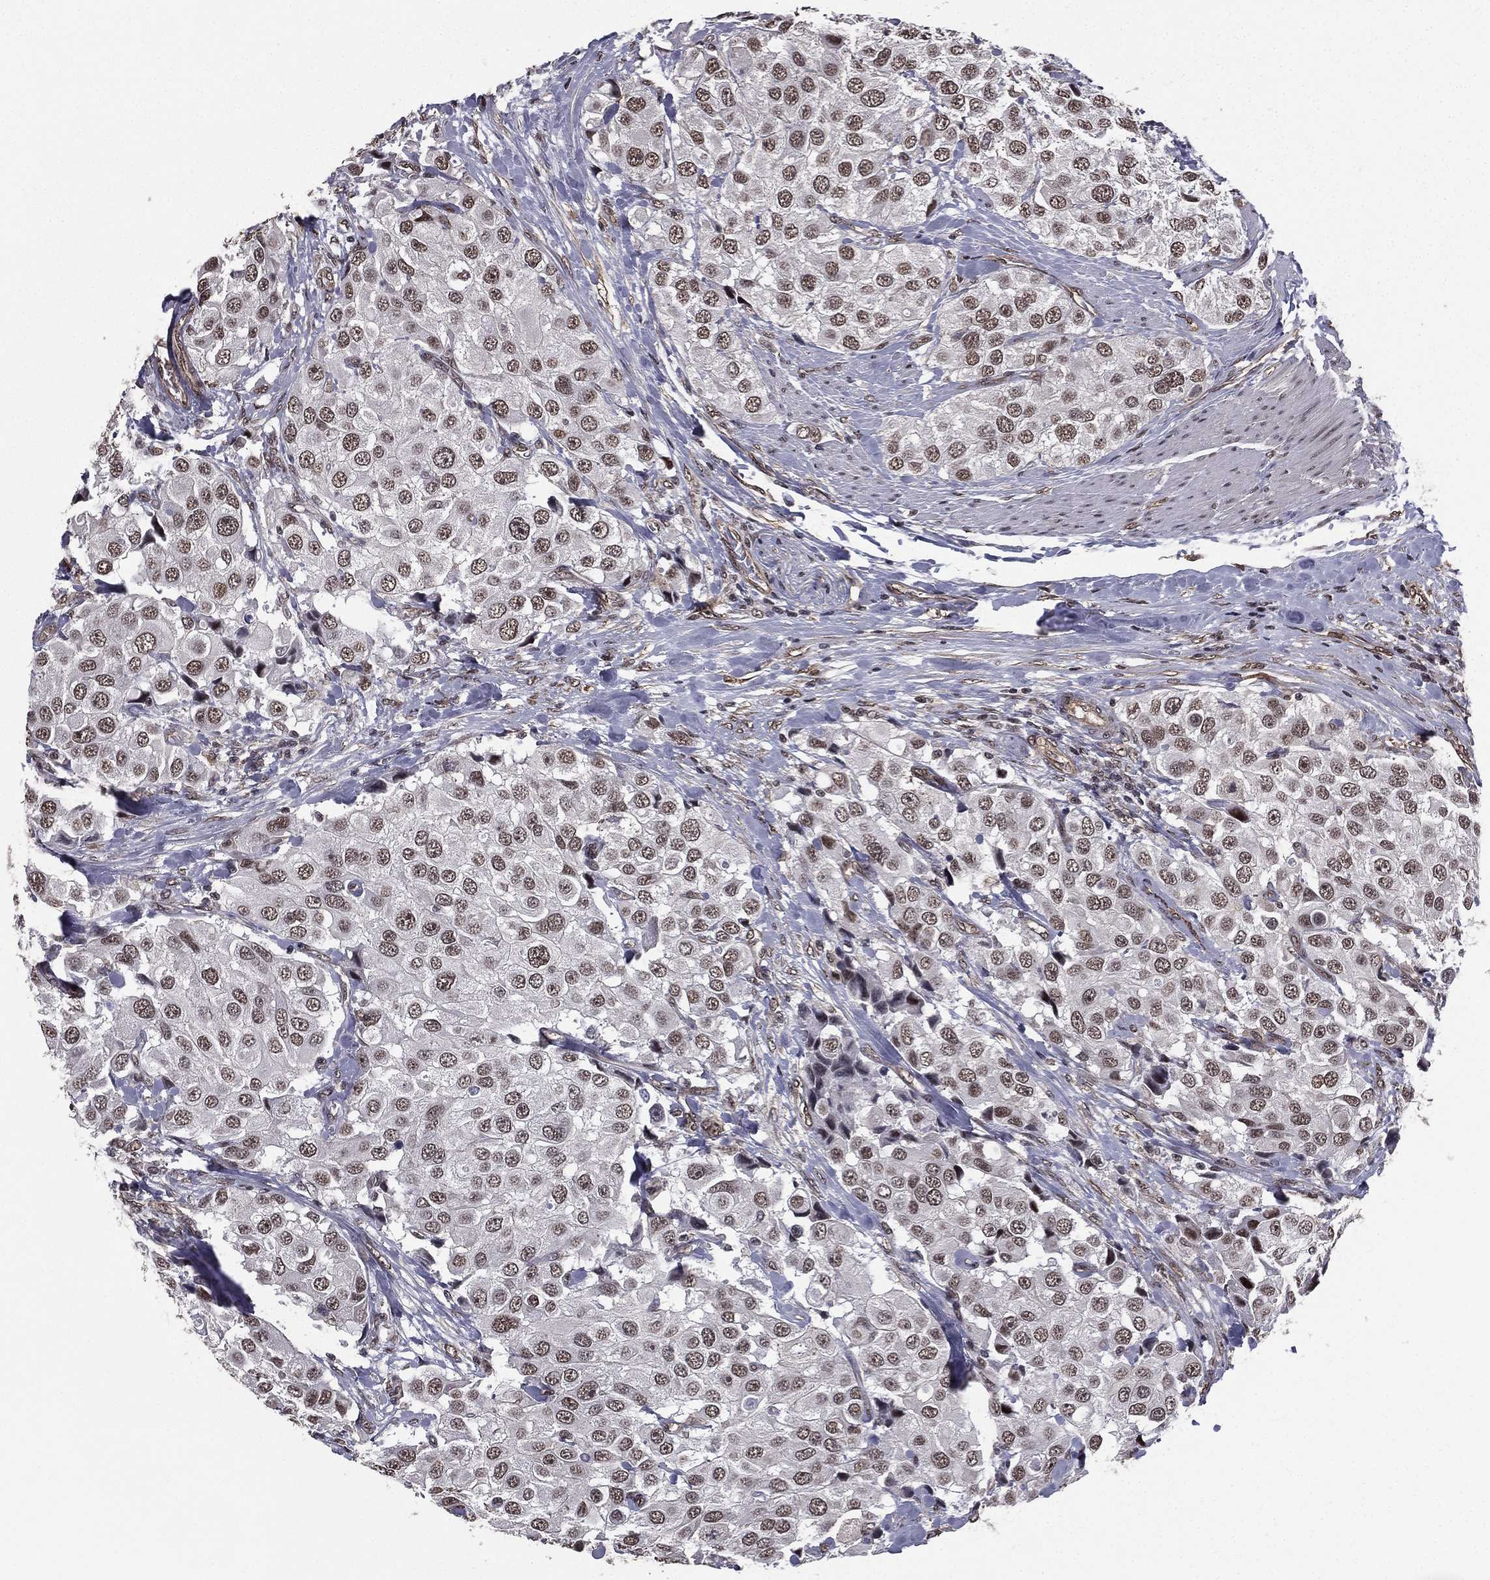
{"staining": {"intensity": "weak", "quantity": "<25%", "location": "nuclear"}, "tissue": "urothelial cancer", "cell_type": "Tumor cells", "image_type": "cancer", "snomed": [{"axis": "morphology", "description": "Urothelial carcinoma, High grade"}, {"axis": "topography", "description": "Urinary bladder"}], "caption": "This is an immunohistochemistry (IHC) image of urothelial cancer. There is no staining in tumor cells.", "gene": "RARB", "patient": {"sex": "female", "age": 64}}